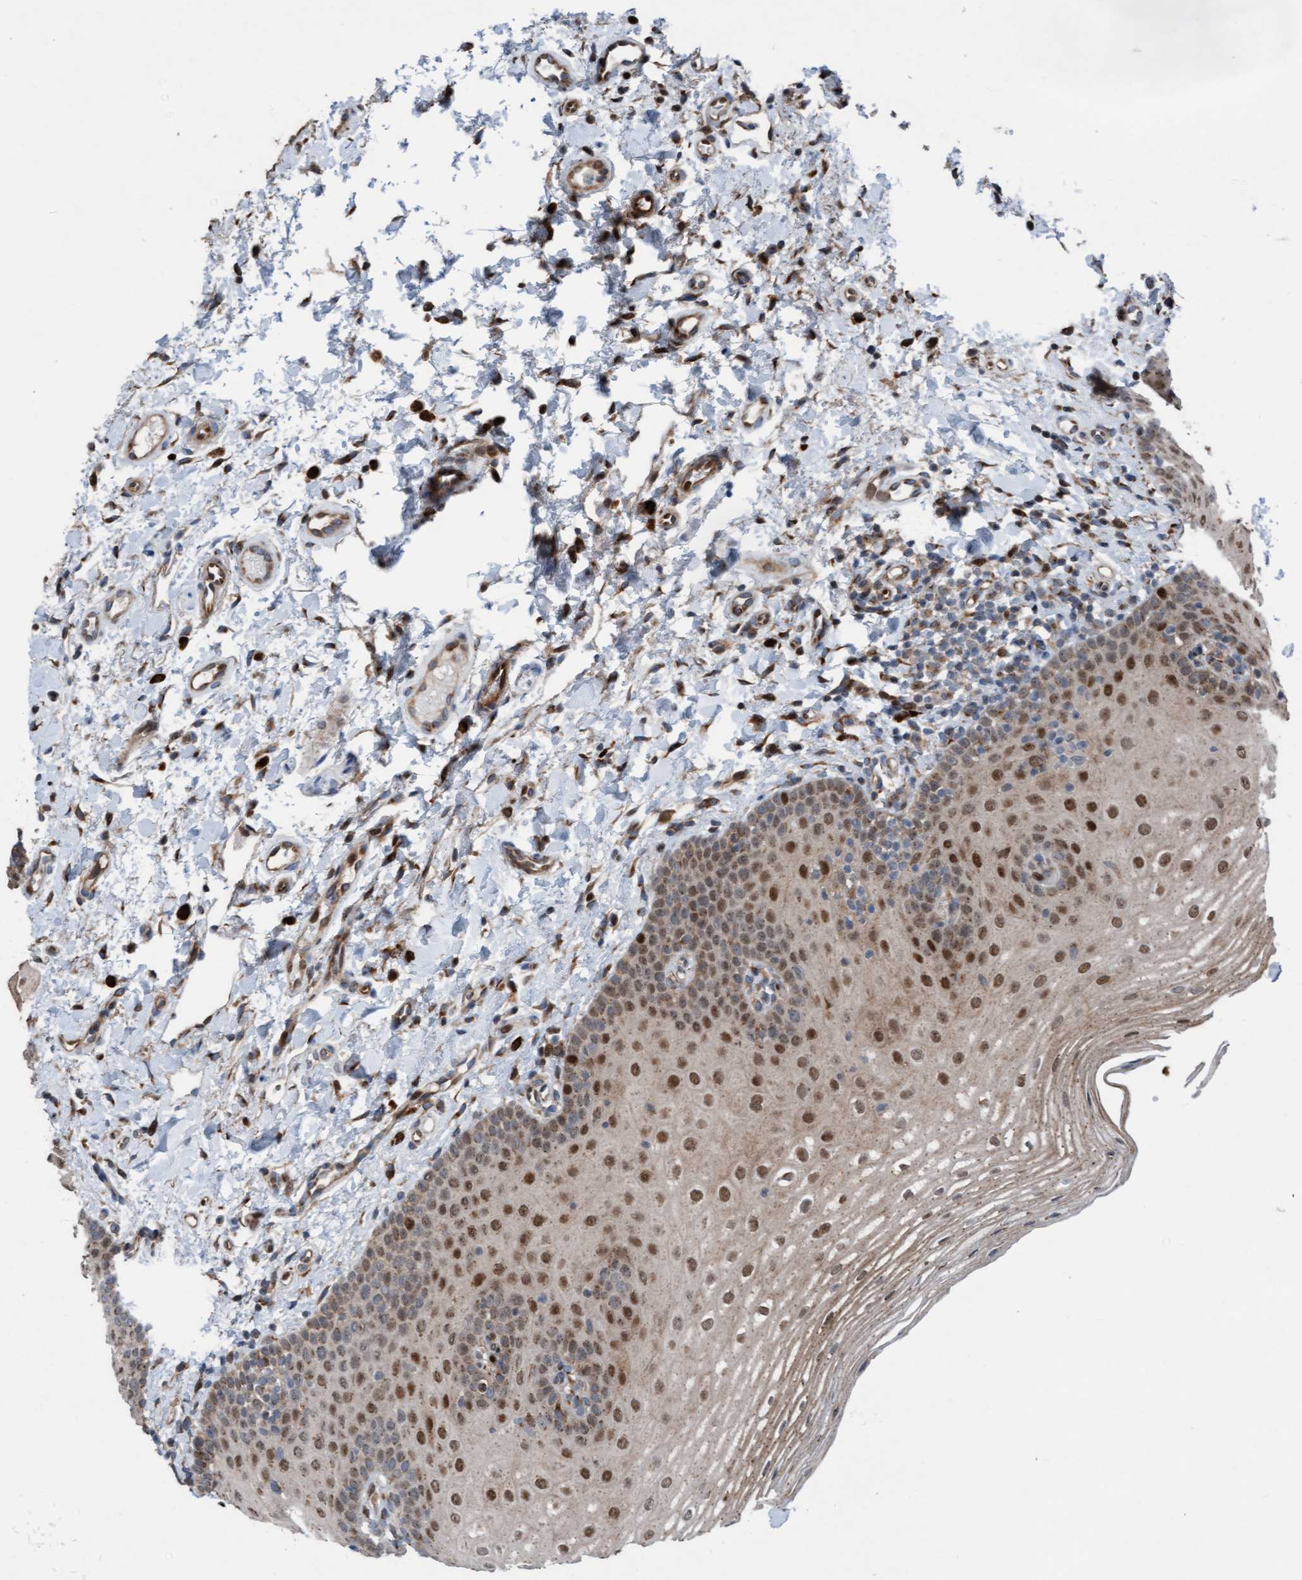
{"staining": {"intensity": "strong", "quantity": "25%-75%", "location": "nuclear"}, "tissue": "oral mucosa", "cell_type": "Squamous epithelial cells", "image_type": "normal", "snomed": [{"axis": "morphology", "description": "Normal tissue, NOS"}, {"axis": "topography", "description": "Skin"}, {"axis": "topography", "description": "Oral tissue"}], "caption": "Squamous epithelial cells demonstrate high levels of strong nuclear expression in approximately 25%-75% of cells in benign oral mucosa. The protein of interest is shown in brown color, while the nuclei are stained blue.", "gene": "KLHL26", "patient": {"sex": "male", "age": 84}}